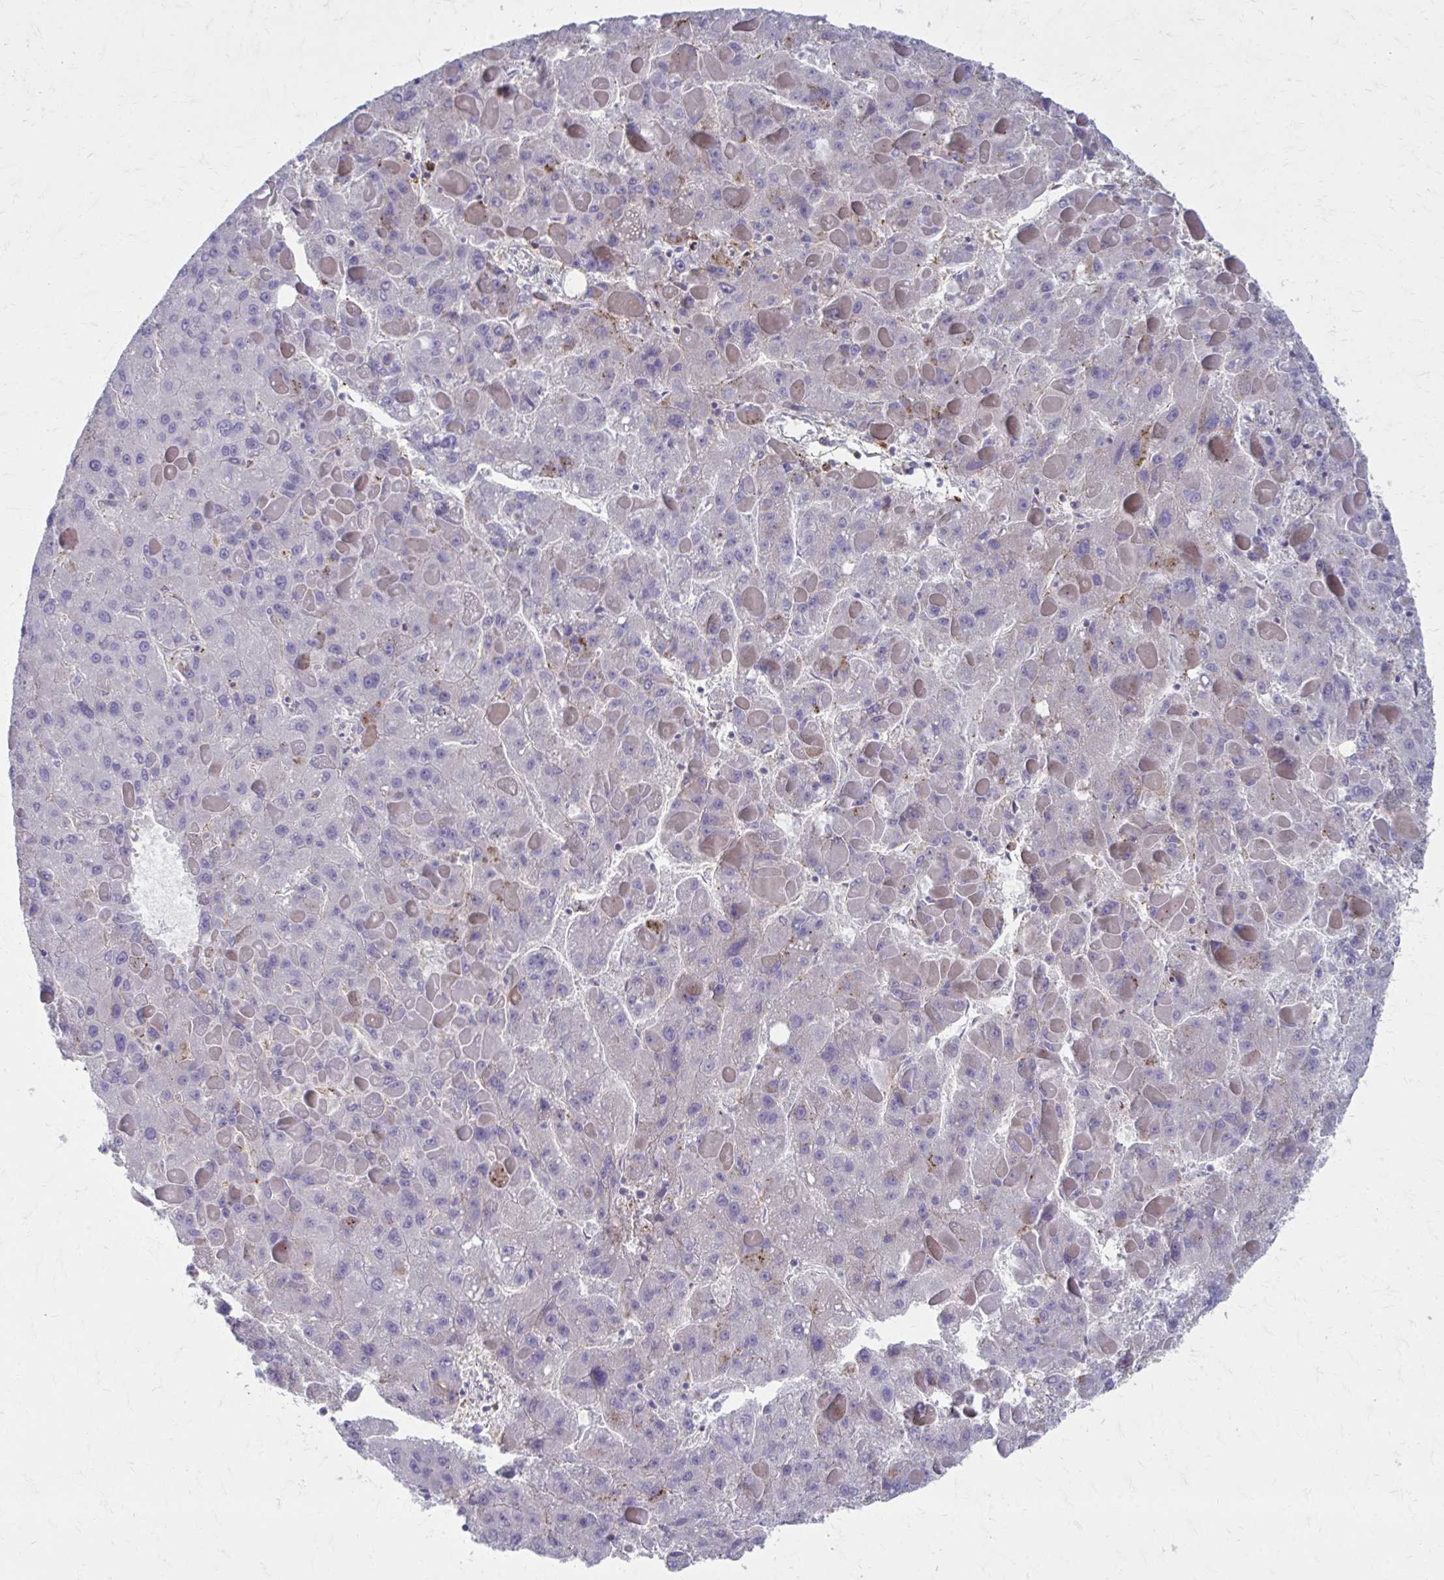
{"staining": {"intensity": "negative", "quantity": "none", "location": "none"}, "tissue": "liver cancer", "cell_type": "Tumor cells", "image_type": "cancer", "snomed": [{"axis": "morphology", "description": "Carcinoma, Hepatocellular, NOS"}, {"axis": "topography", "description": "Liver"}], "caption": "High power microscopy micrograph of an immunohistochemistry (IHC) image of liver hepatocellular carcinoma, revealing no significant positivity in tumor cells.", "gene": "MMP14", "patient": {"sex": "female", "age": 82}}